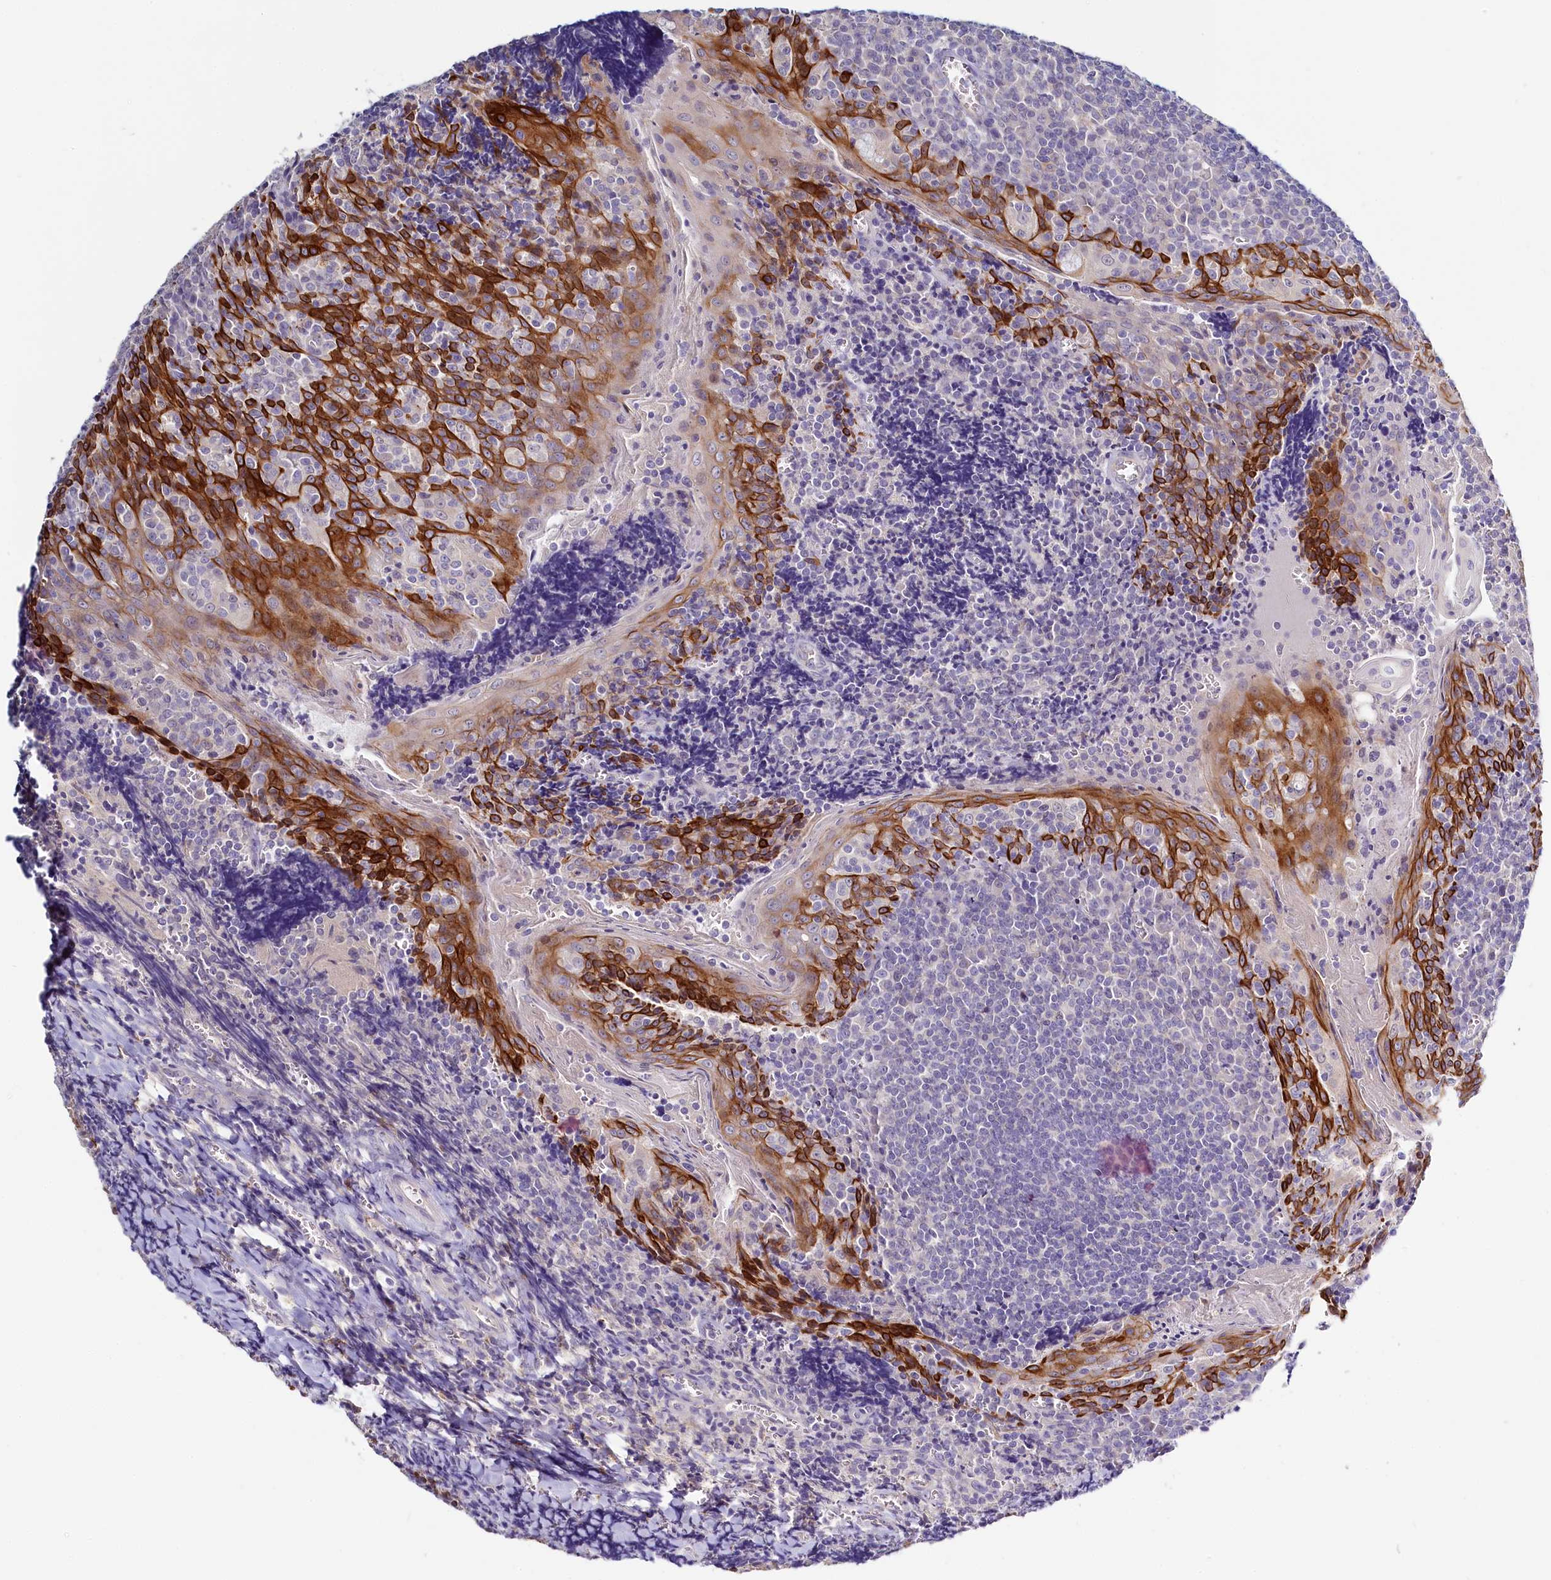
{"staining": {"intensity": "negative", "quantity": "none", "location": "none"}, "tissue": "tonsil", "cell_type": "Germinal center cells", "image_type": "normal", "snomed": [{"axis": "morphology", "description": "Normal tissue, NOS"}, {"axis": "topography", "description": "Tonsil"}], "caption": "DAB (3,3'-diaminobenzidine) immunohistochemical staining of benign human tonsil exhibits no significant expression in germinal center cells. (Stains: DAB immunohistochemistry (IHC) with hematoxylin counter stain, Microscopy: brightfield microscopy at high magnification).", "gene": "PDE6D", "patient": {"sex": "male", "age": 27}}